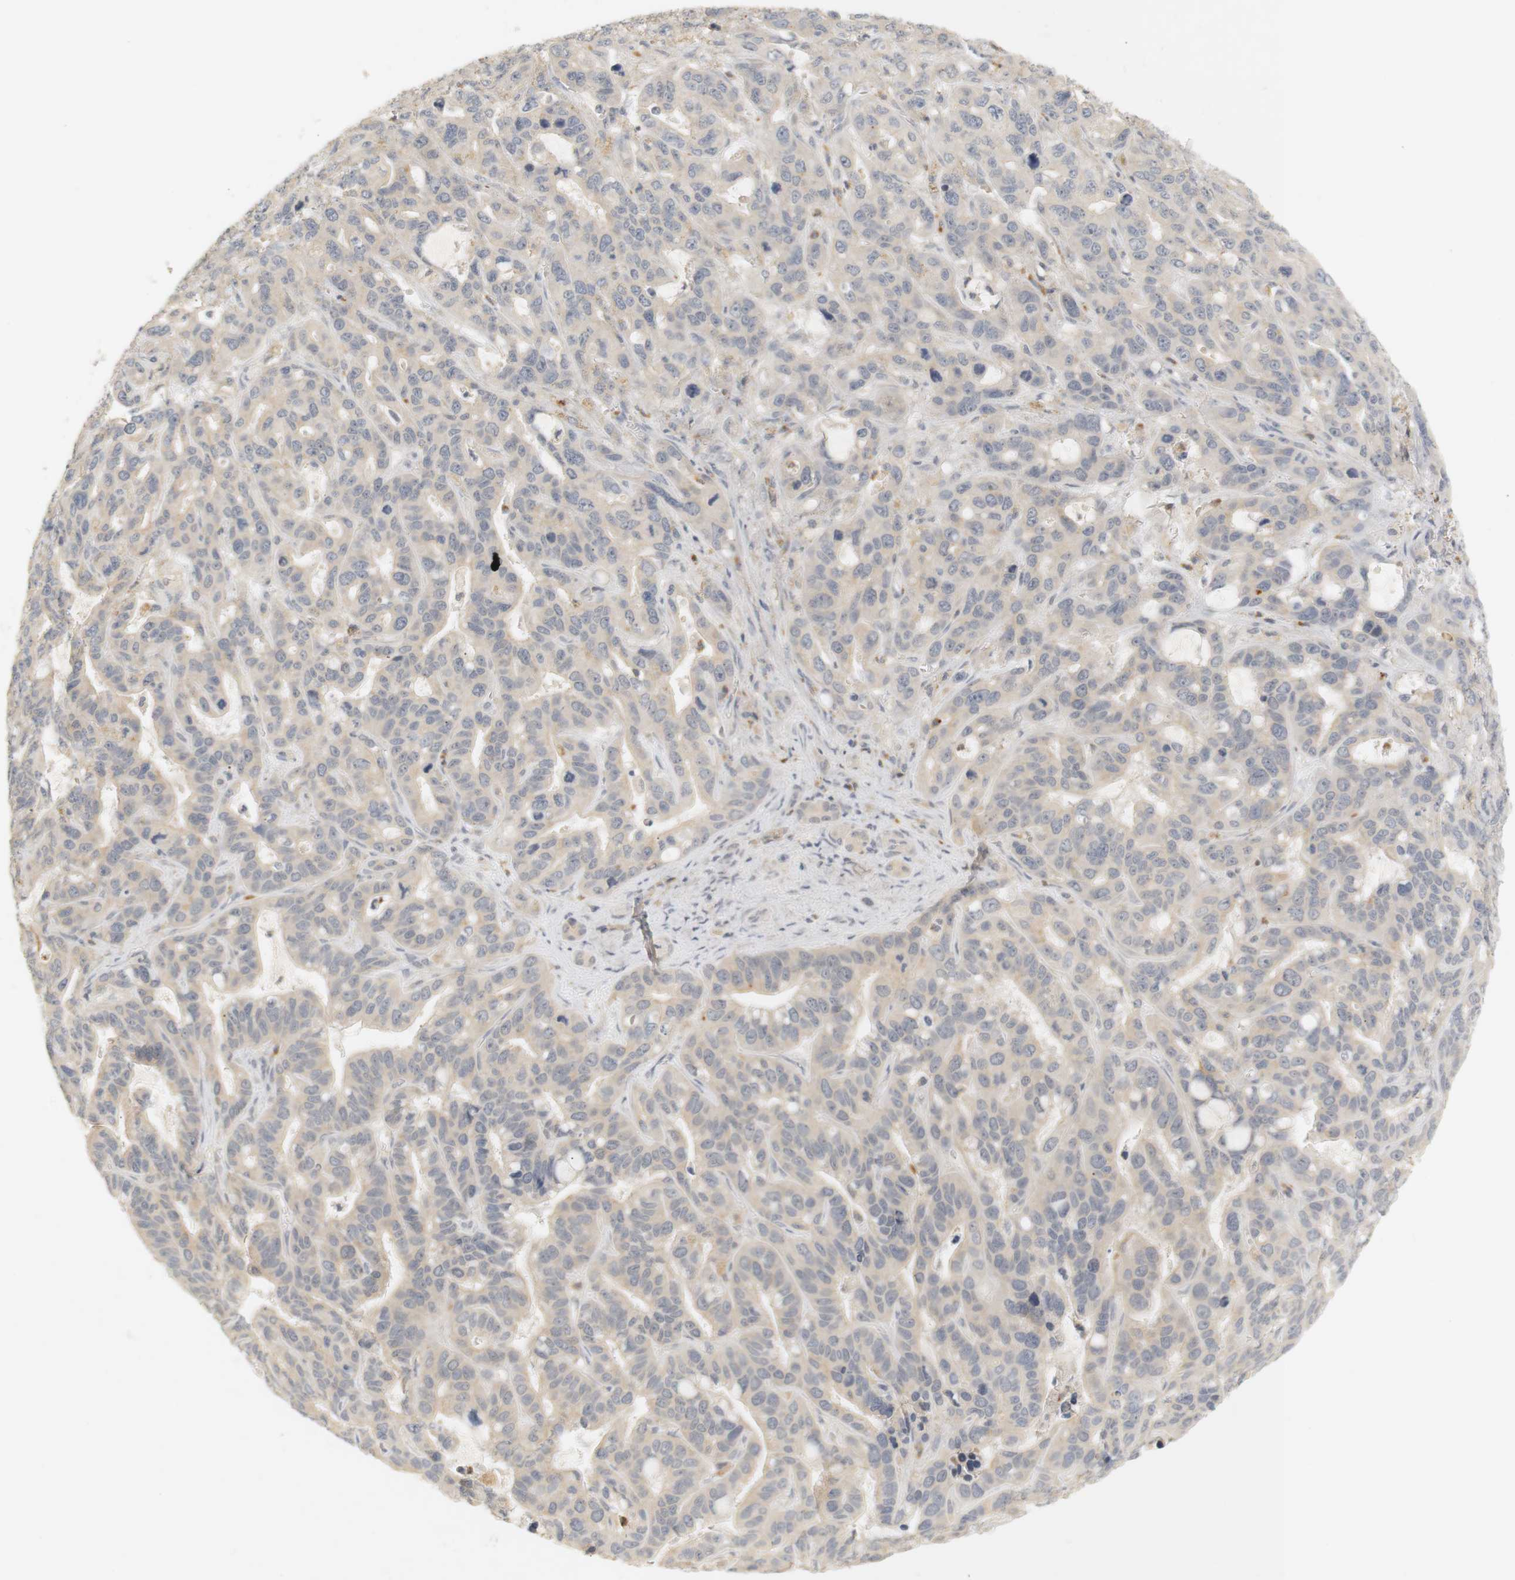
{"staining": {"intensity": "weak", "quantity": ">75%", "location": "cytoplasmic/membranous"}, "tissue": "liver cancer", "cell_type": "Tumor cells", "image_type": "cancer", "snomed": [{"axis": "morphology", "description": "Cholangiocarcinoma"}, {"axis": "topography", "description": "Liver"}], "caption": "Immunohistochemical staining of human cholangiocarcinoma (liver) exhibits weak cytoplasmic/membranous protein positivity in approximately >75% of tumor cells.", "gene": "RTN3", "patient": {"sex": "female", "age": 65}}